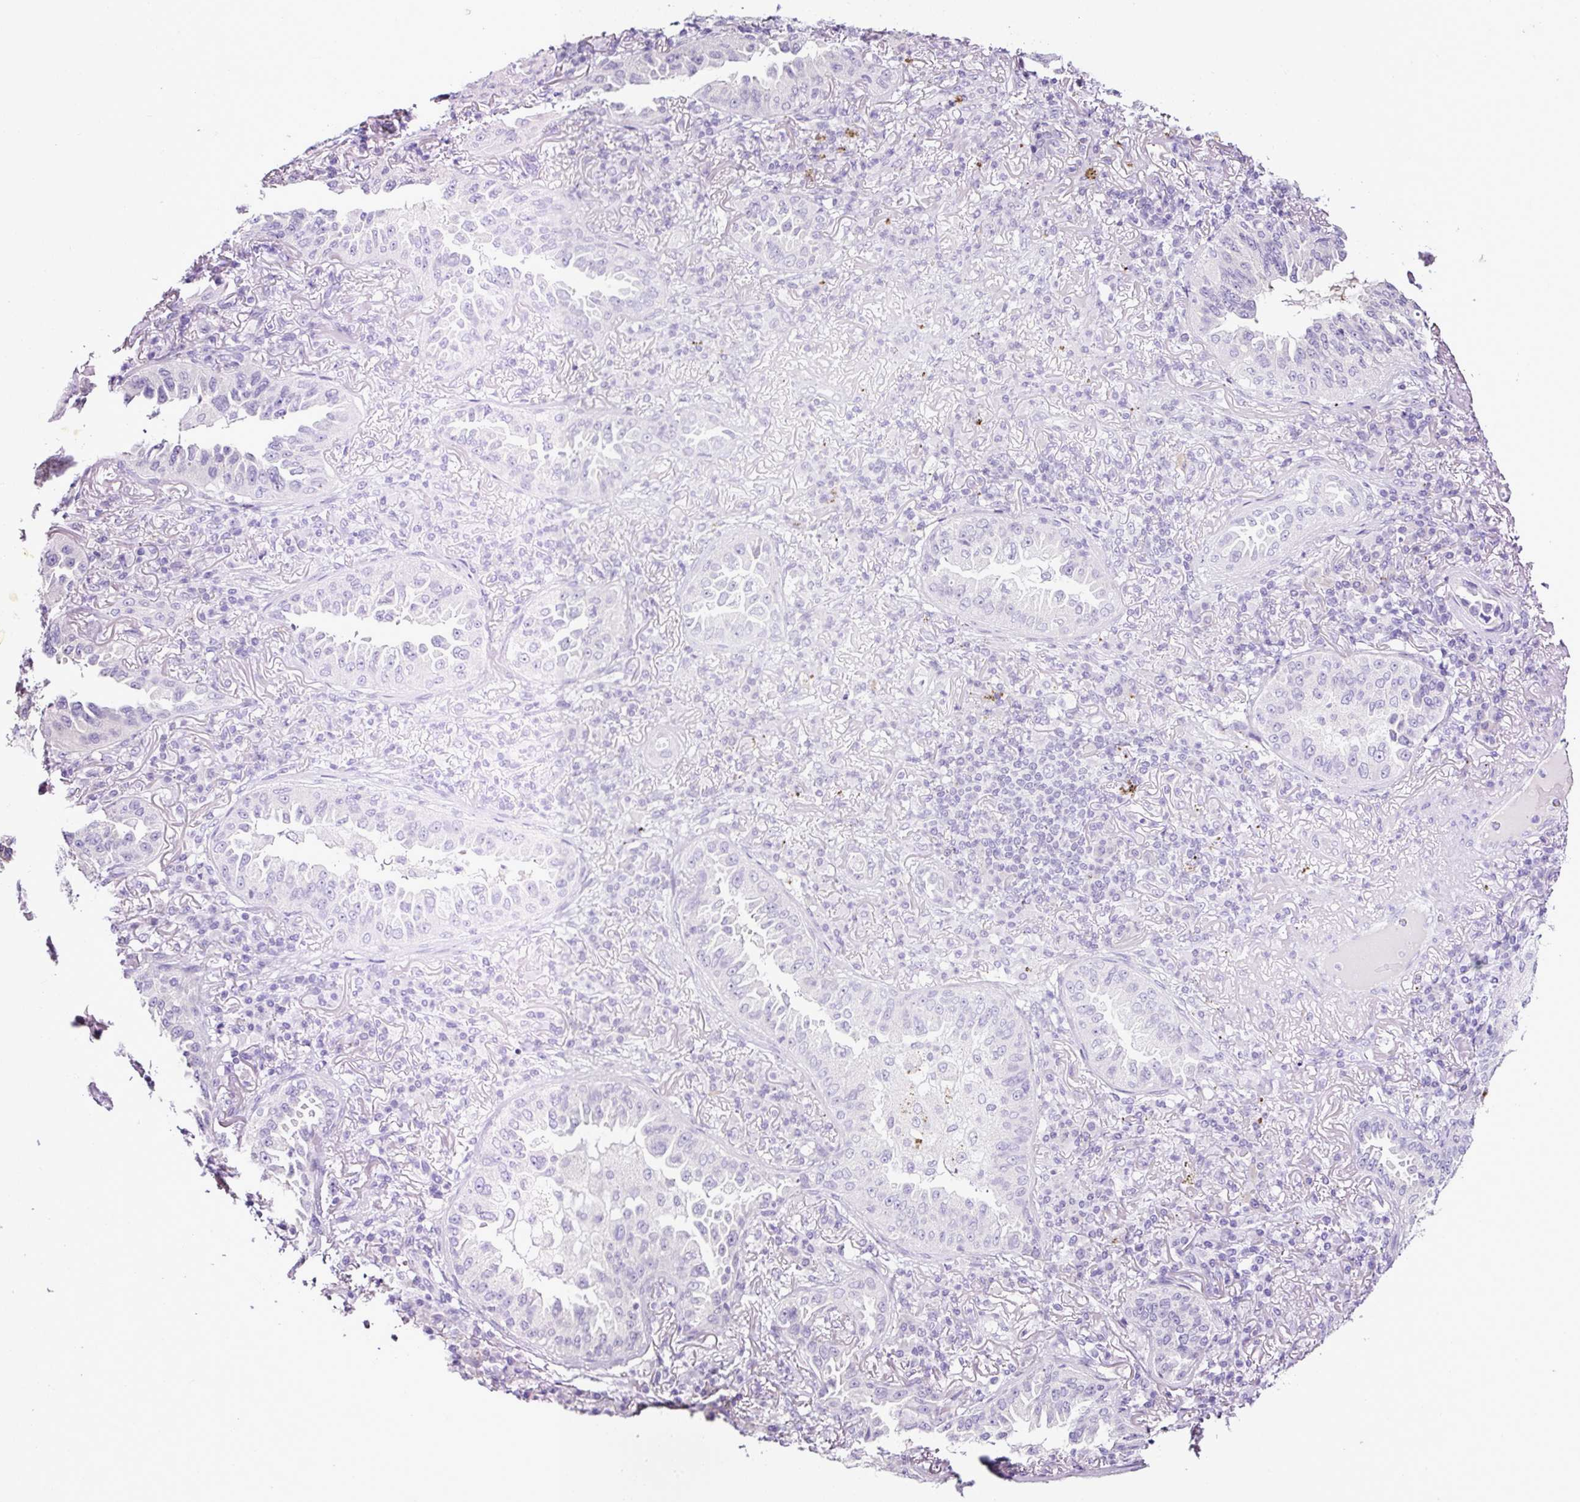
{"staining": {"intensity": "negative", "quantity": "none", "location": "none"}, "tissue": "lung cancer", "cell_type": "Tumor cells", "image_type": "cancer", "snomed": [{"axis": "morphology", "description": "Adenocarcinoma, NOS"}, {"axis": "topography", "description": "Lung"}], "caption": "Immunohistochemical staining of human lung cancer (adenocarcinoma) reveals no significant expression in tumor cells.", "gene": "SP8", "patient": {"sex": "female", "age": 69}}